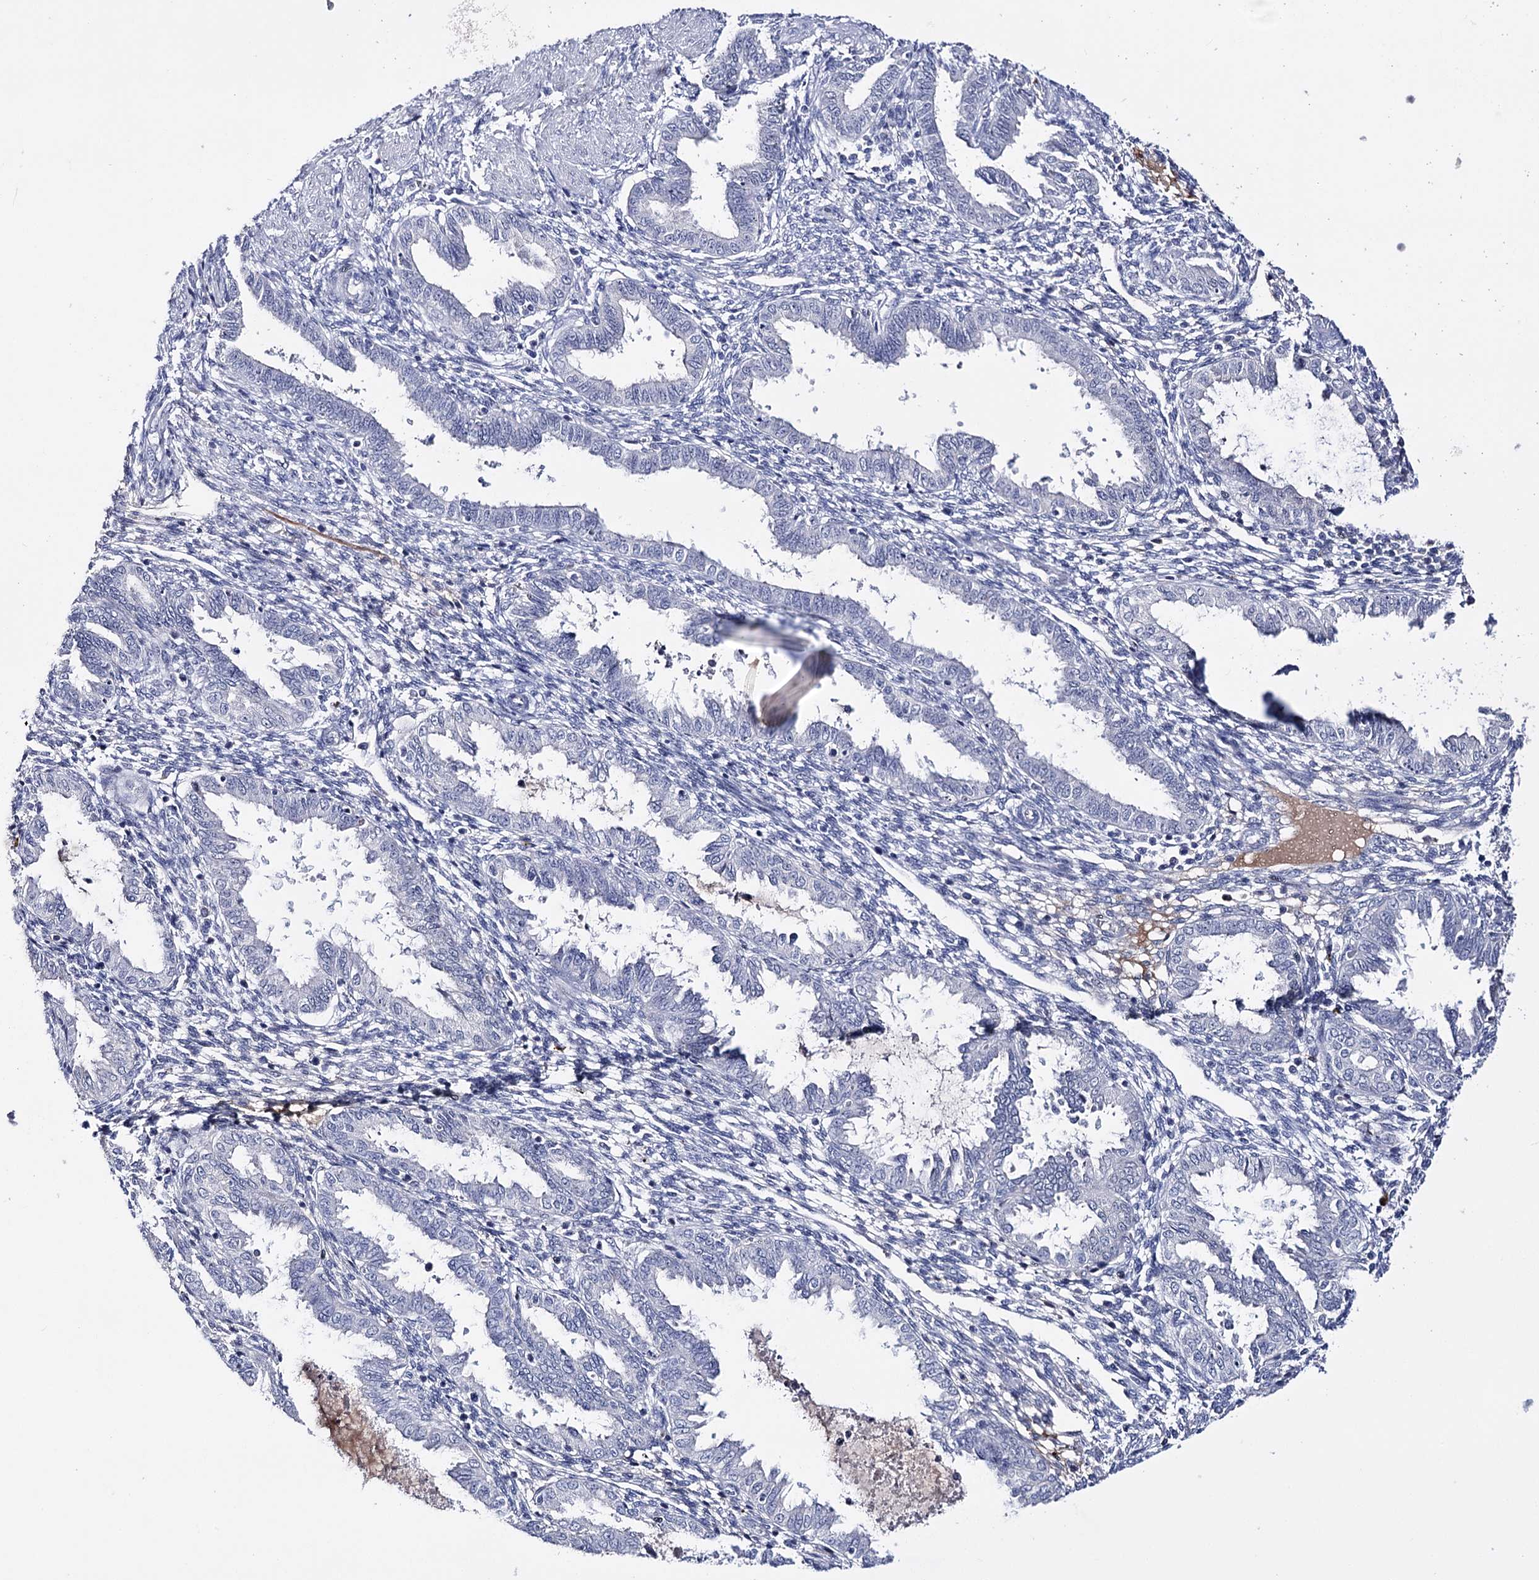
{"staining": {"intensity": "negative", "quantity": "none", "location": "none"}, "tissue": "endometrium", "cell_type": "Cells in endometrial stroma", "image_type": "normal", "snomed": [{"axis": "morphology", "description": "Normal tissue, NOS"}, {"axis": "topography", "description": "Endometrium"}], "caption": "High magnification brightfield microscopy of benign endometrium stained with DAB (brown) and counterstained with hematoxylin (blue): cells in endometrial stroma show no significant expression.", "gene": "PCGF5", "patient": {"sex": "female", "age": 33}}